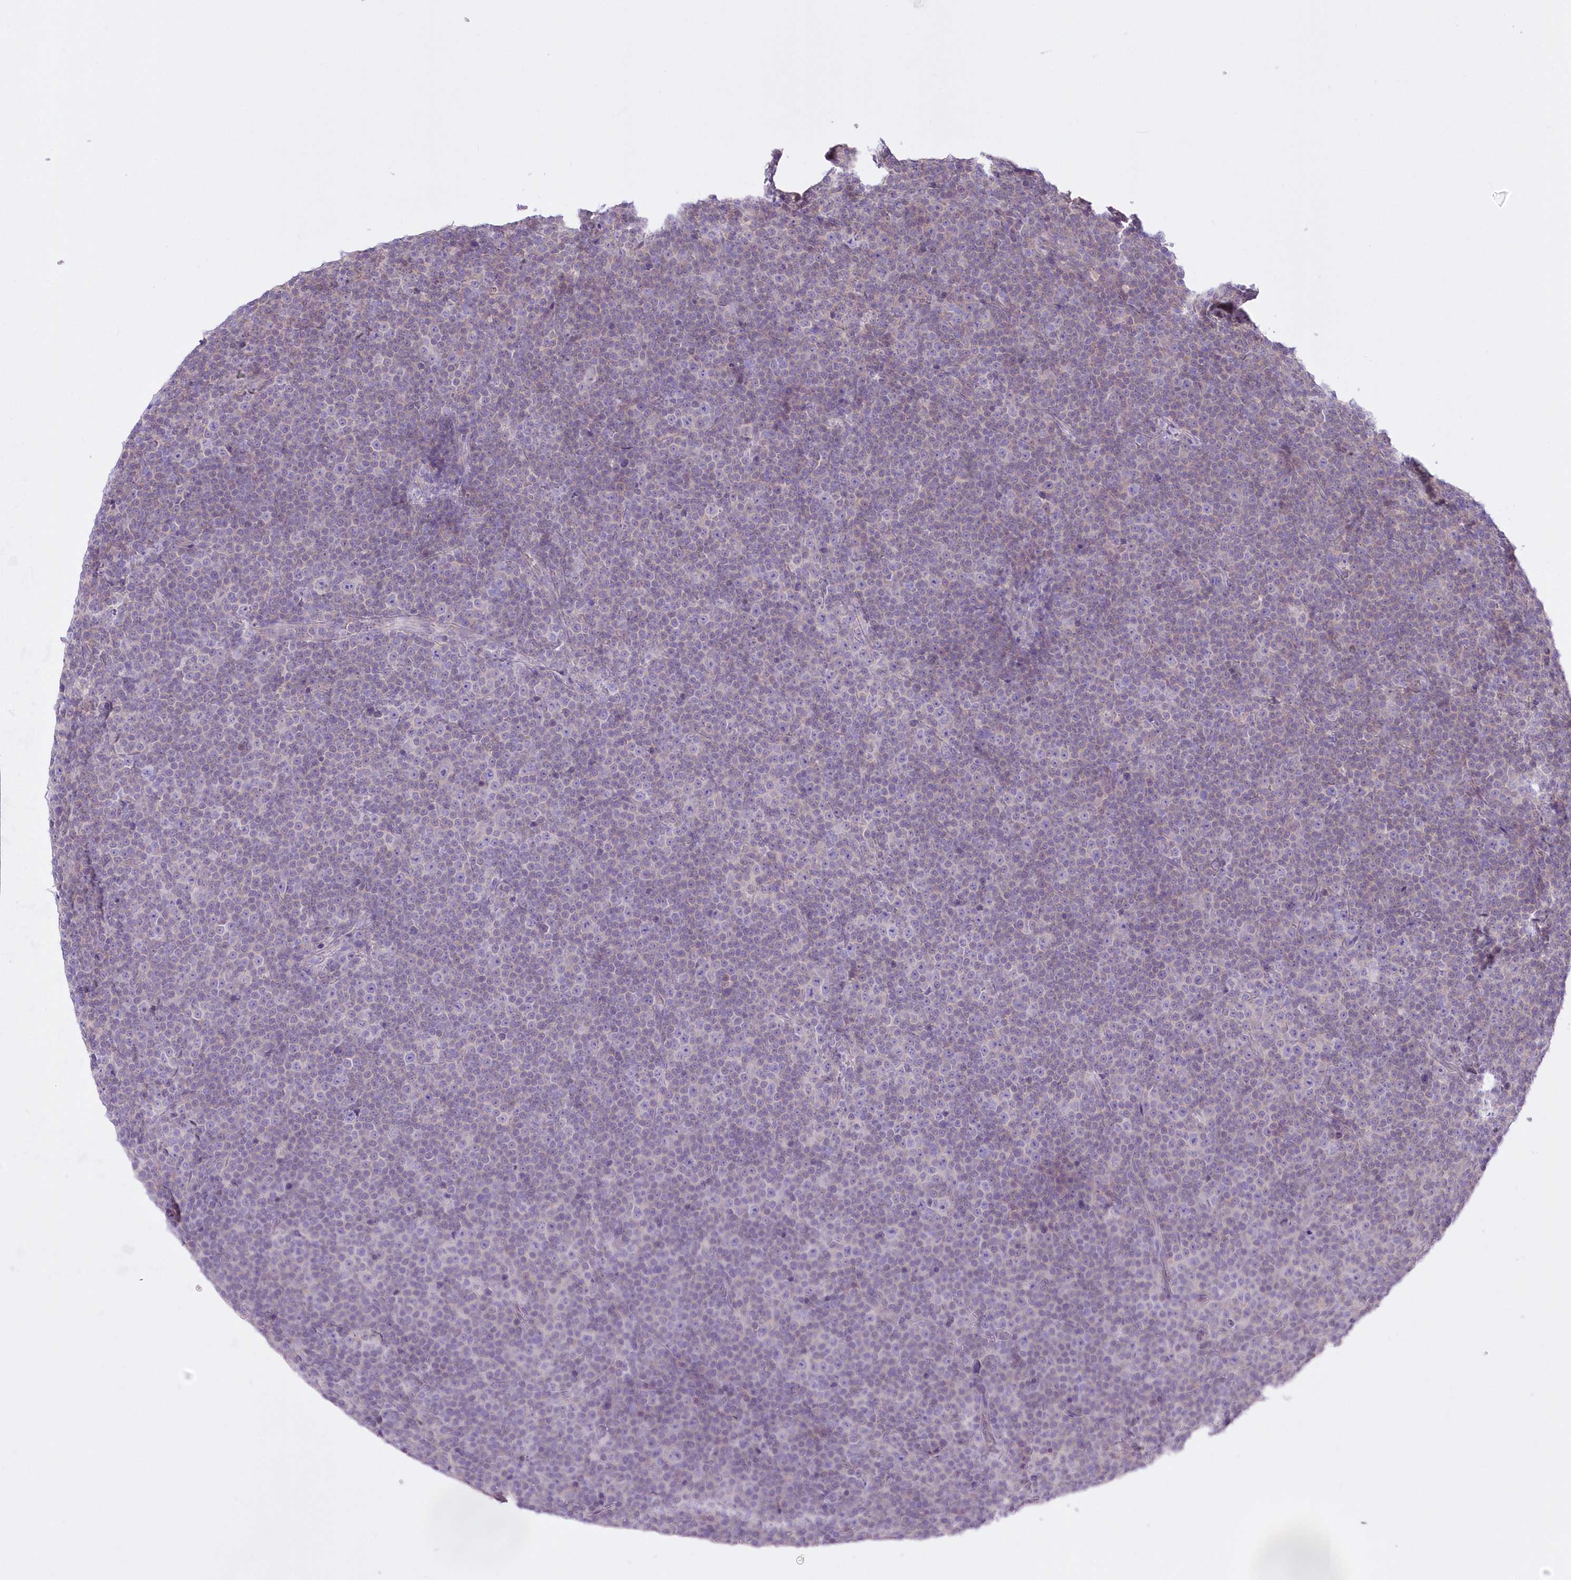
{"staining": {"intensity": "negative", "quantity": "none", "location": "none"}, "tissue": "lymphoma", "cell_type": "Tumor cells", "image_type": "cancer", "snomed": [{"axis": "morphology", "description": "Malignant lymphoma, non-Hodgkin's type, Low grade"}, {"axis": "topography", "description": "Lymph node"}], "caption": "High magnification brightfield microscopy of malignant lymphoma, non-Hodgkin's type (low-grade) stained with DAB (brown) and counterstained with hematoxylin (blue): tumor cells show no significant staining. (Brightfield microscopy of DAB (3,3'-diaminobenzidine) IHC at high magnification).", "gene": "UBA6", "patient": {"sex": "female", "age": 67}}